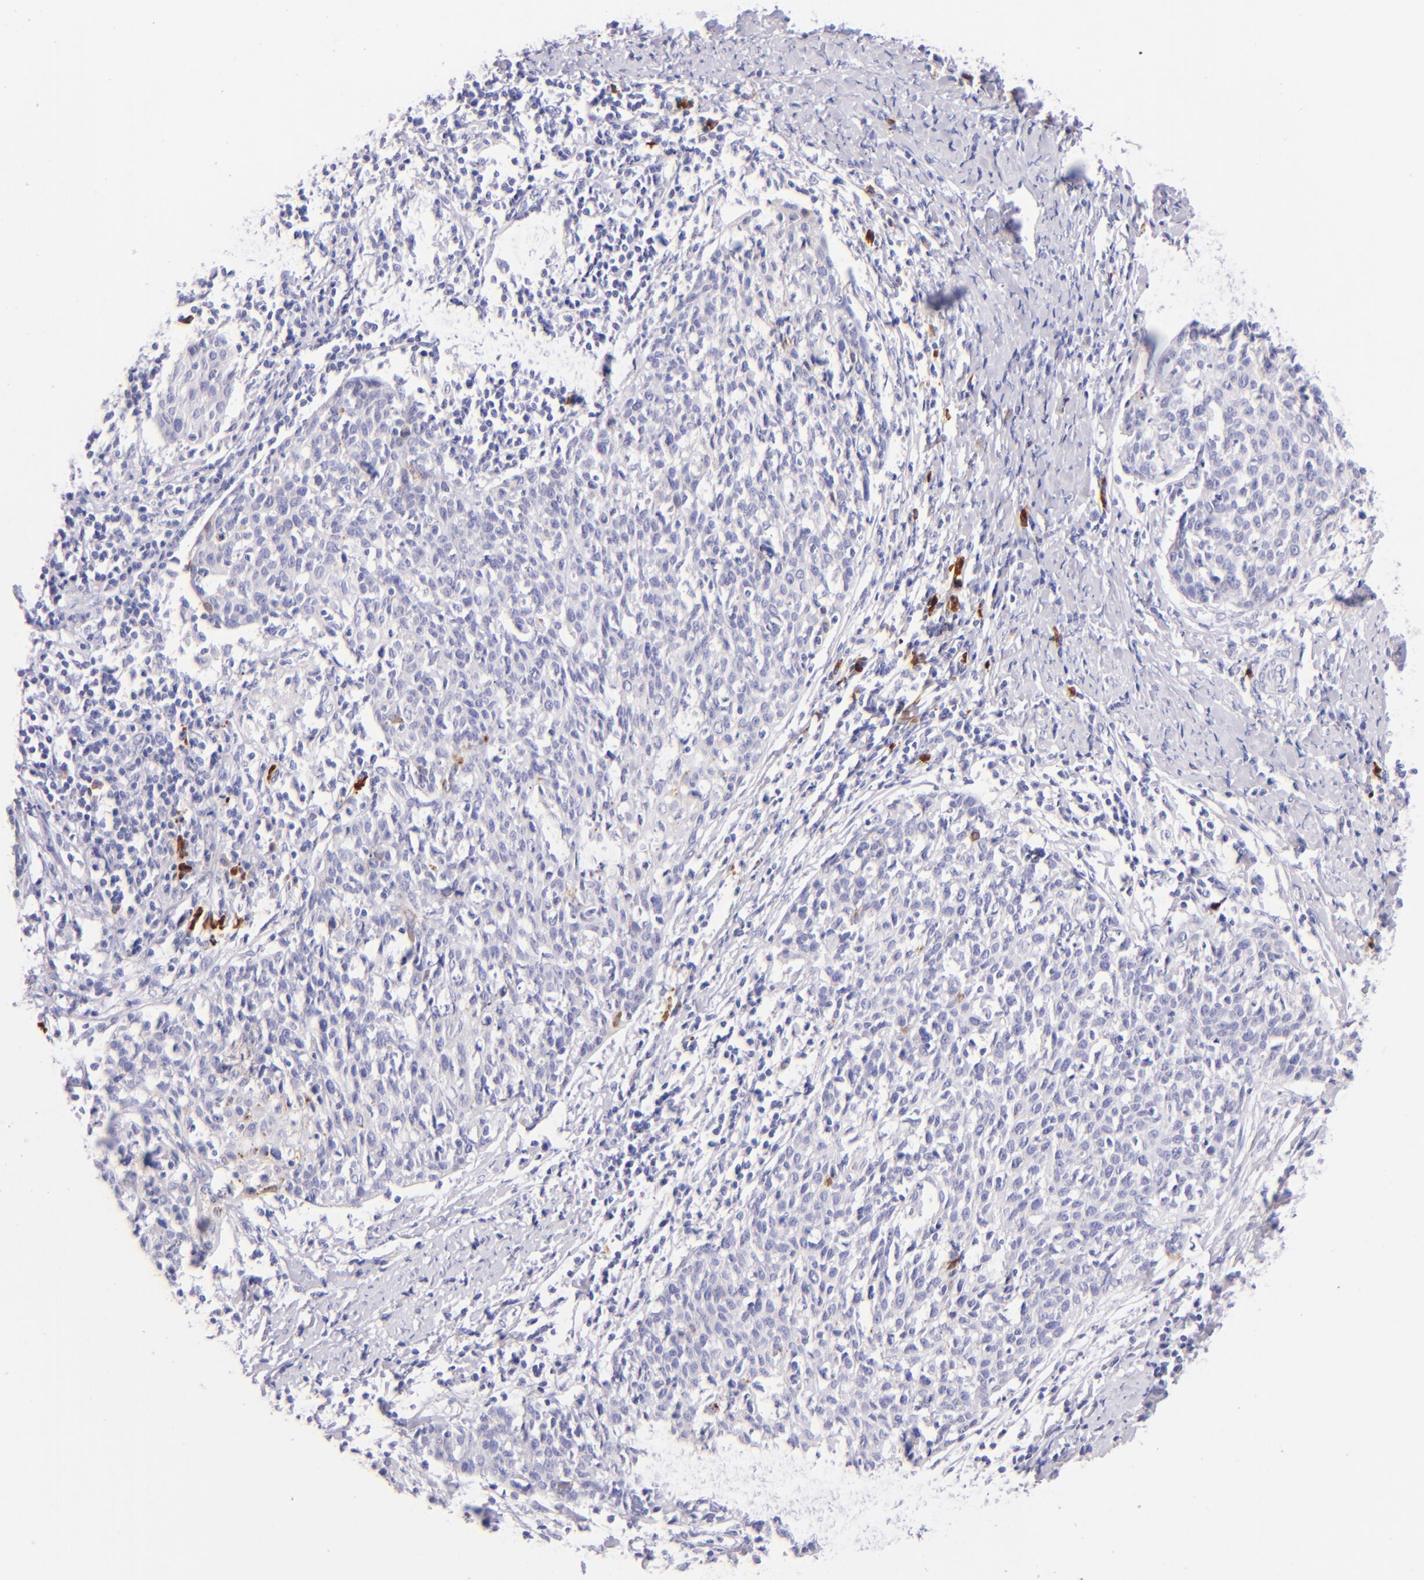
{"staining": {"intensity": "negative", "quantity": "none", "location": "none"}, "tissue": "cervical cancer", "cell_type": "Tumor cells", "image_type": "cancer", "snomed": [{"axis": "morphology", "description": "Squamous cell carcinoma, NOS"}, {"axis": "topography", "description": "Cervix"}], "caption": "DAB (3,3'-diaminobenzidine) immunohistochemical staining of squamous cell carcinoma (cervical) reveals no significant expression in tumor cells.", "gene": "SDC1", "patient": {"sex": "female", "age": 38}}